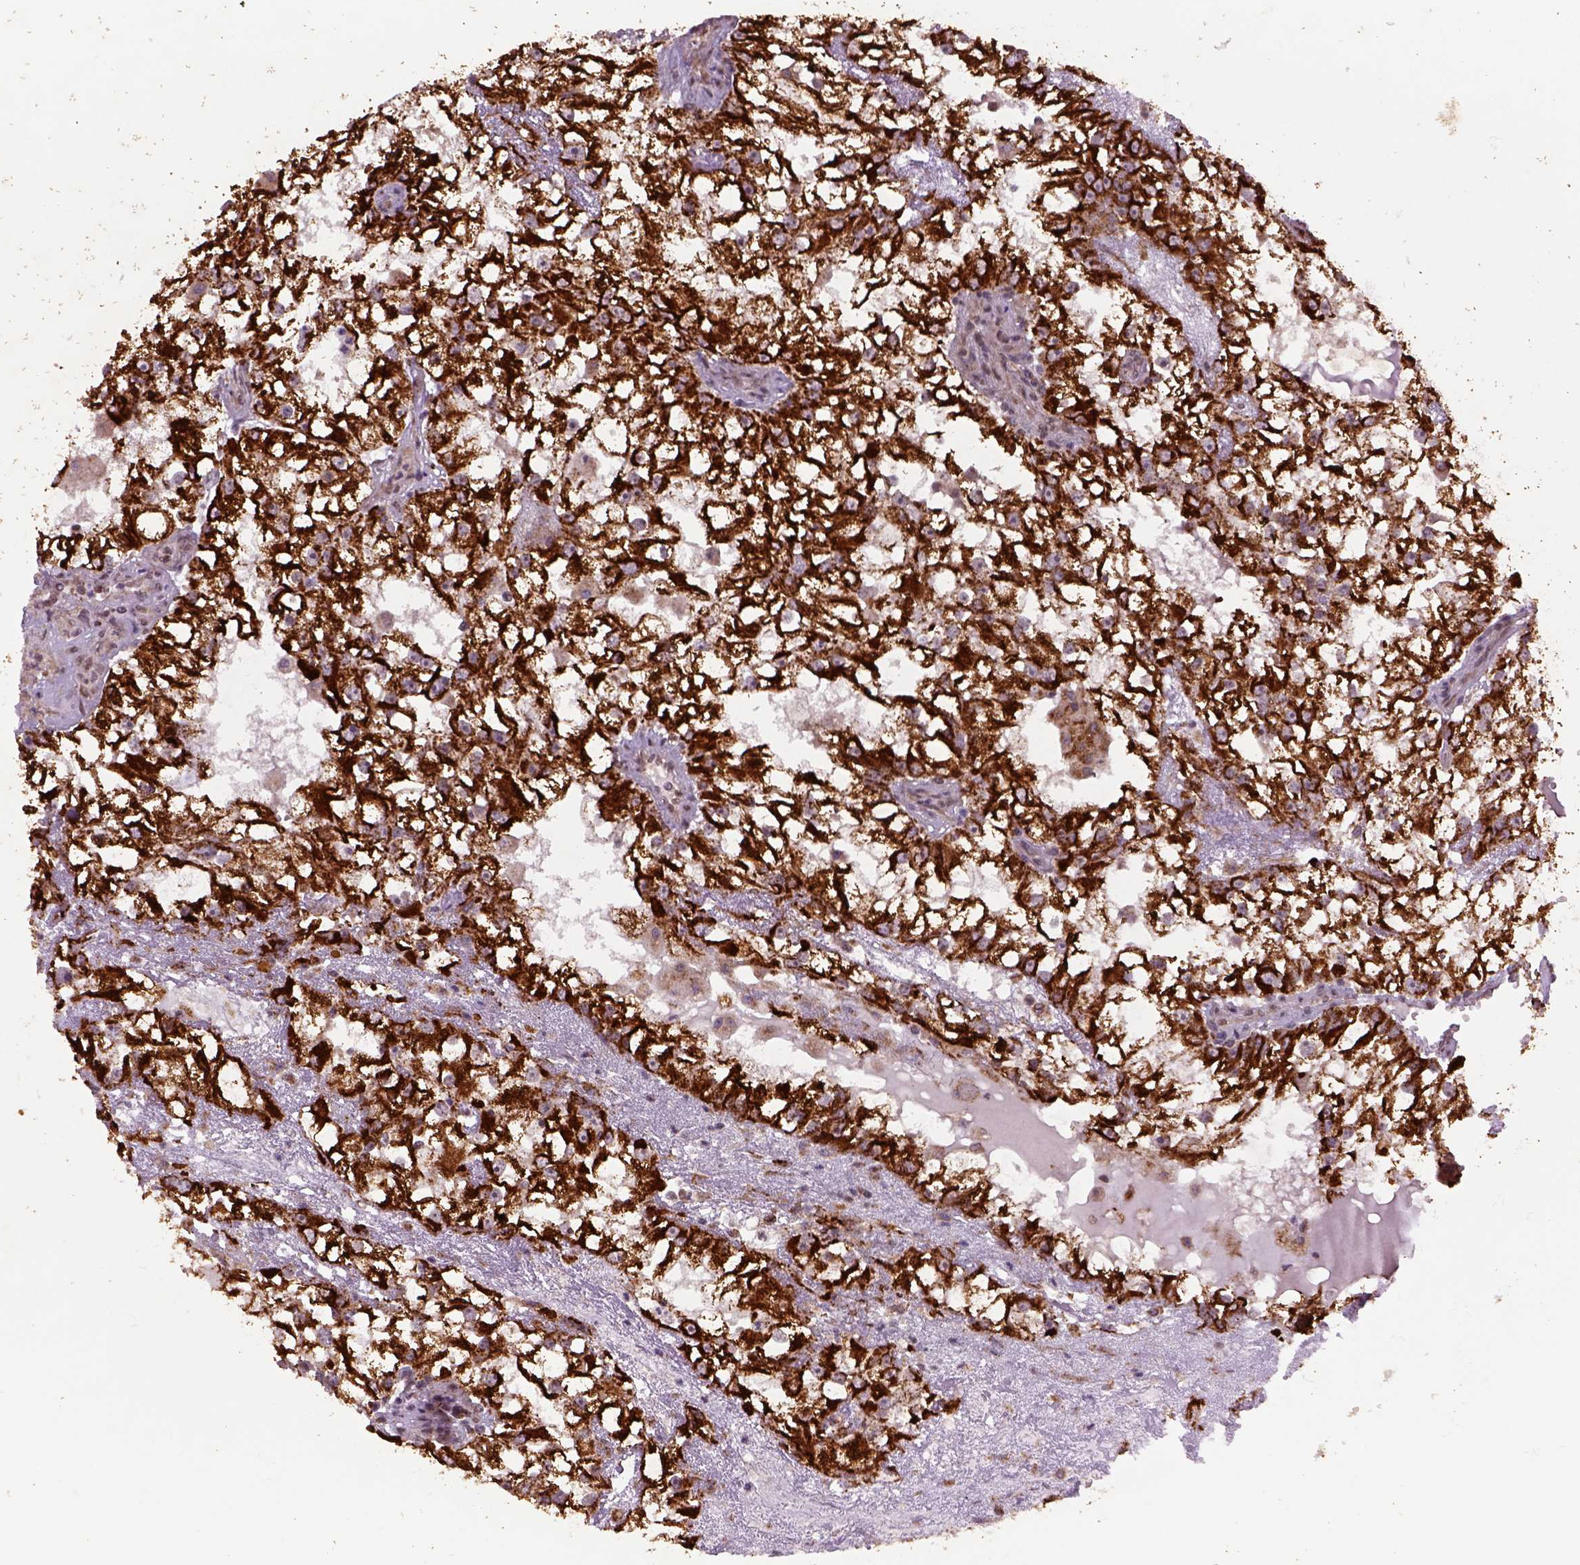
{"staining": {"intensity": "strong", "quantity": ">75%", "location": "cytoplasmic/membranous"}, "tissue": "renal cancer", "cell_type": "Tumor cells", "image_type": "cancer", "snomed": [{"axis": "morphology", "description": "Adenocarcinoma, NOS"}, {"axis": "topography", "description": "Kidney"}], "caption": "Renal cancer tissue reveals strong cytoplasmic/membranous expression in about >75% of tumor cells, visualized by immunohistochemistry. The protein is stained brown, and the nuclei are stained in blue (DAB IHC with brightfield microscopy, high magnification).", "gene": "FZD7", "patient": {"sex": "male", "age": 59}}